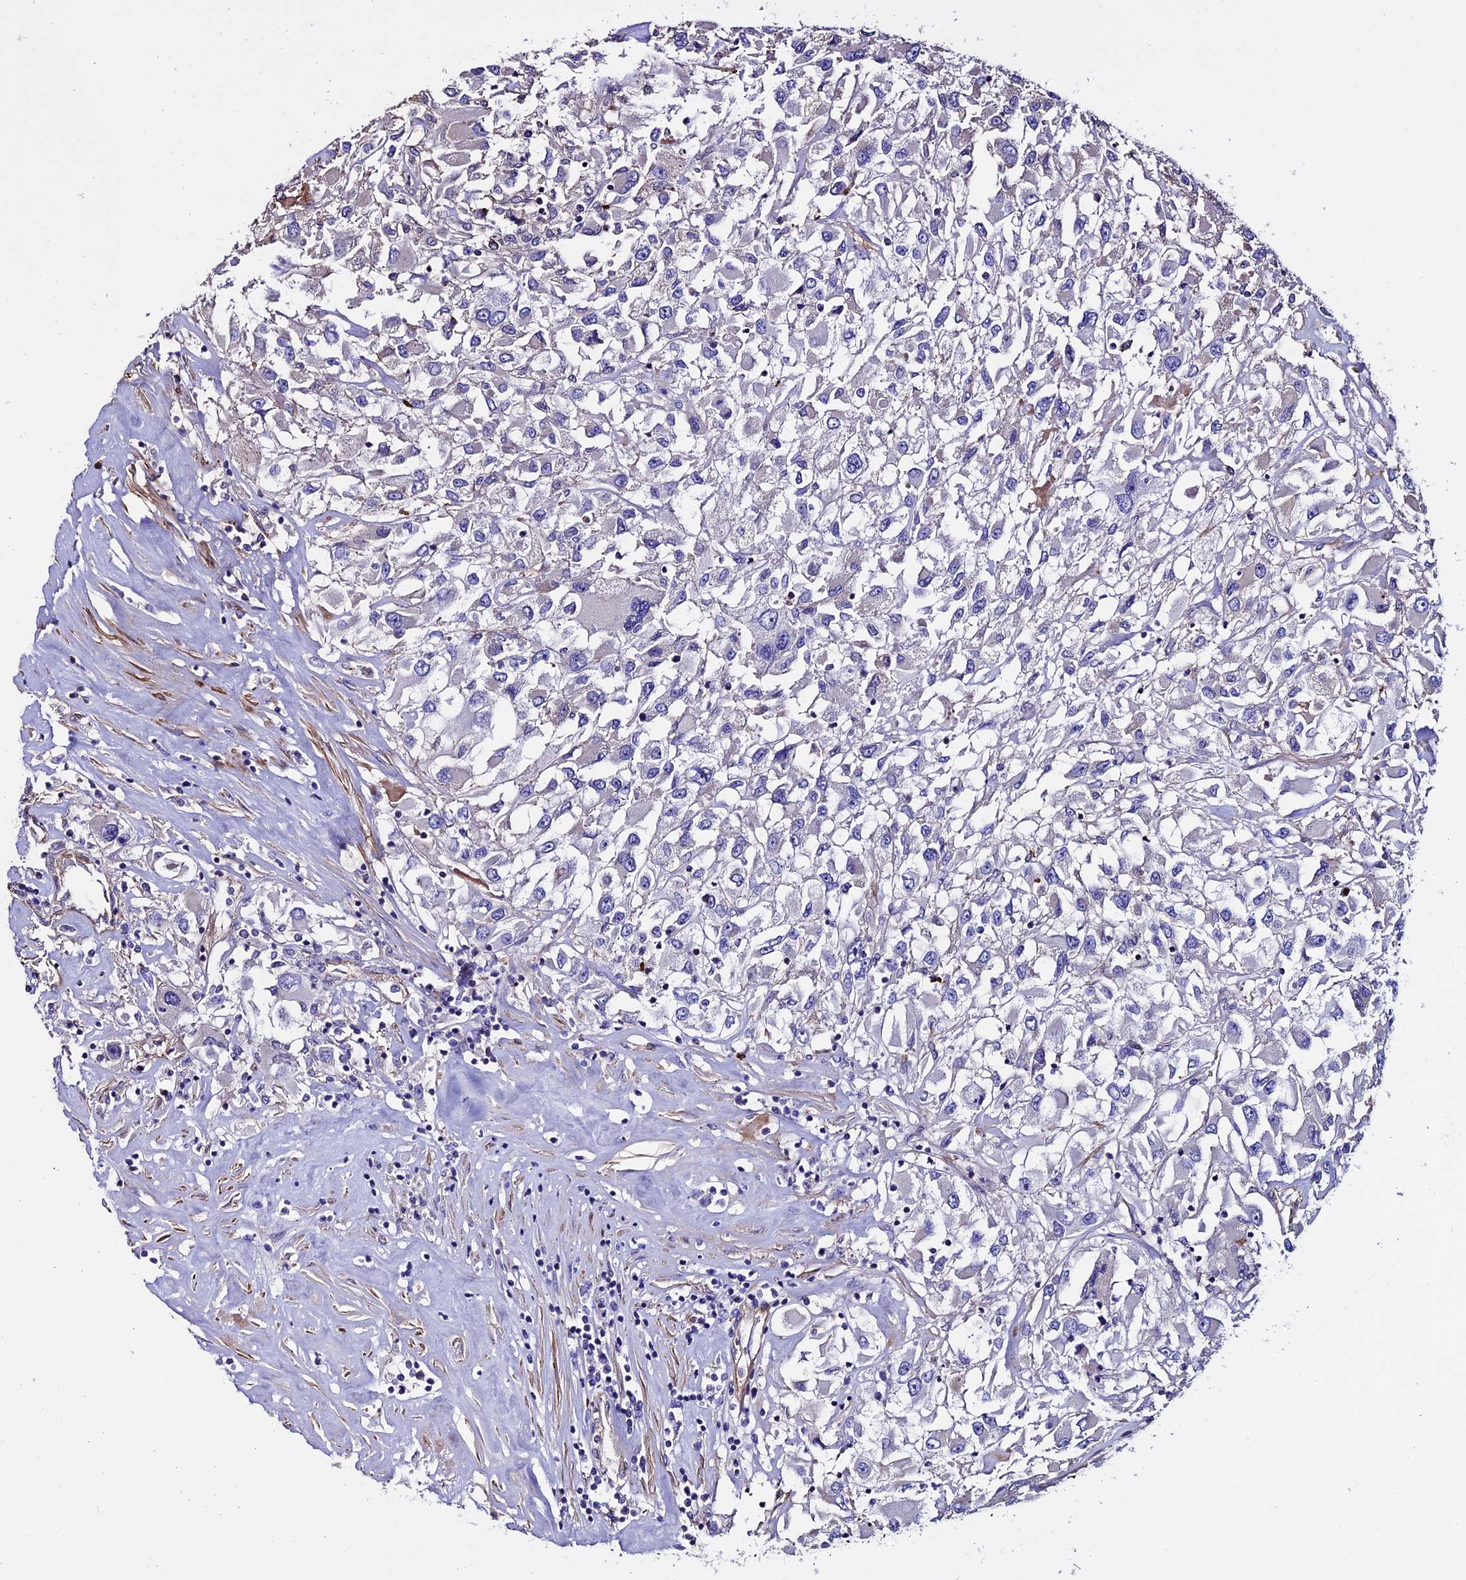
{"staining": {"intensity": "negative", "quantity": "none", "location": "none"}, "tissue": "renal cancer", "cell_type": "Tumor cells", "image_type": "cancer", "snomed": [{"axis": "morphology", "description": "Adenocarcinoma, NOS"}, {"axis": "topography", "description": "Kidney"}], "caption": "A micrograph of adenocarcinoma (renal) stained for a protein exhibits no brown staining in tumor cells.", "gene": "EVA1B", "patient": {"sex": "female", "age": 52}}